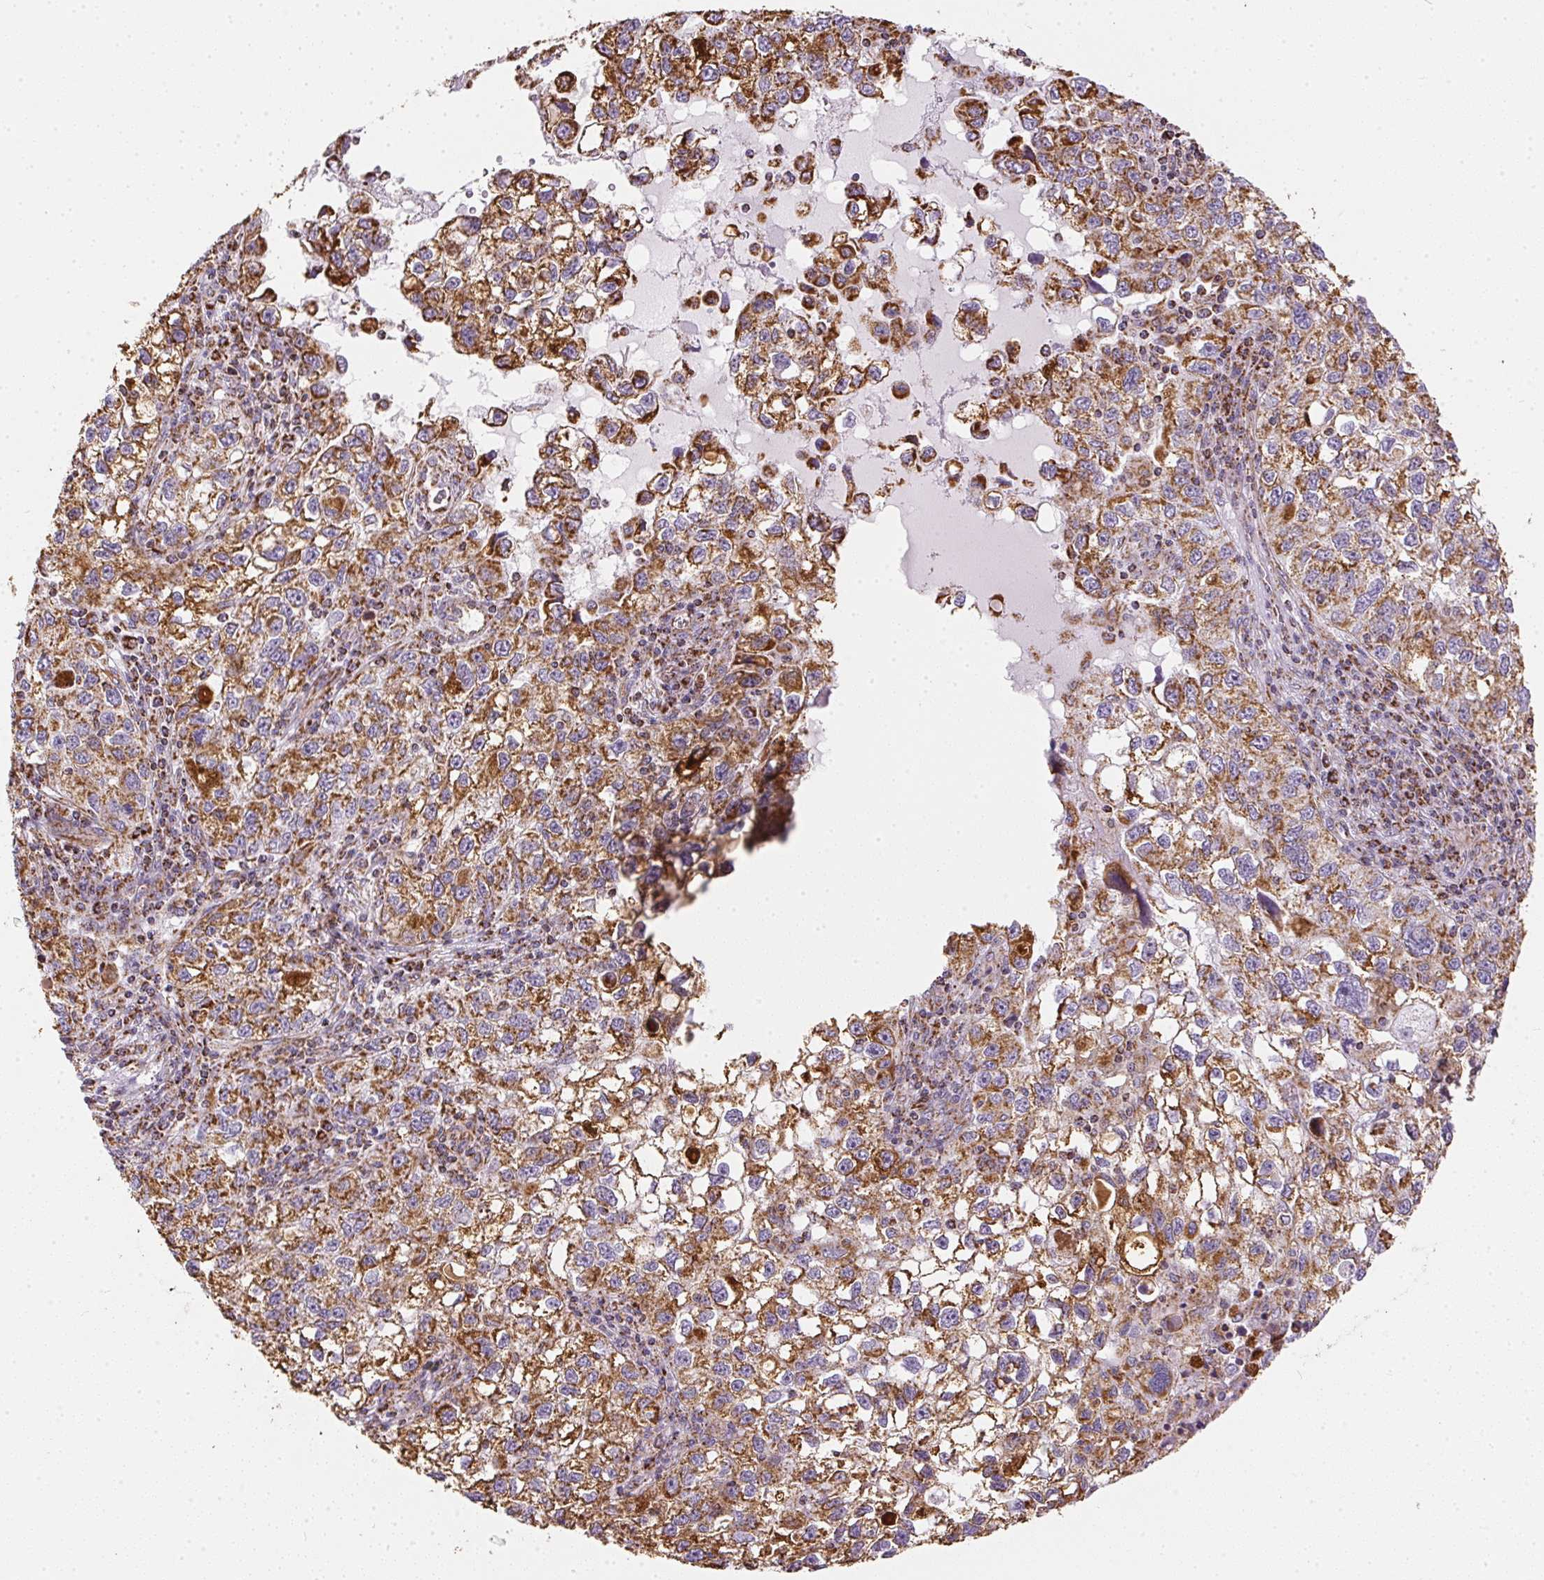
{"staining": {"intensity": "strong", "quantity": ">75%", "location": "cytoplasmic/membranous"}, "tissue": "cervical cancer", "cell_type": "Tumor cells", "image_type": "cancer", "snomed": [{"axis": "morphology", "description": "Squamous cell carcinoma, NOS"}, {"axis": "topography", "description": "Cervix"}], "caption": "Protein positivity by immunohistochemistry (IHC) displays strong cytoplasmic/membranous staining in approximately >75% of tumor cells in cervical cancer (squamous cell carcinoma).", "gene": "MAPK11", "patient": {"sex": "female", "age": 55}}